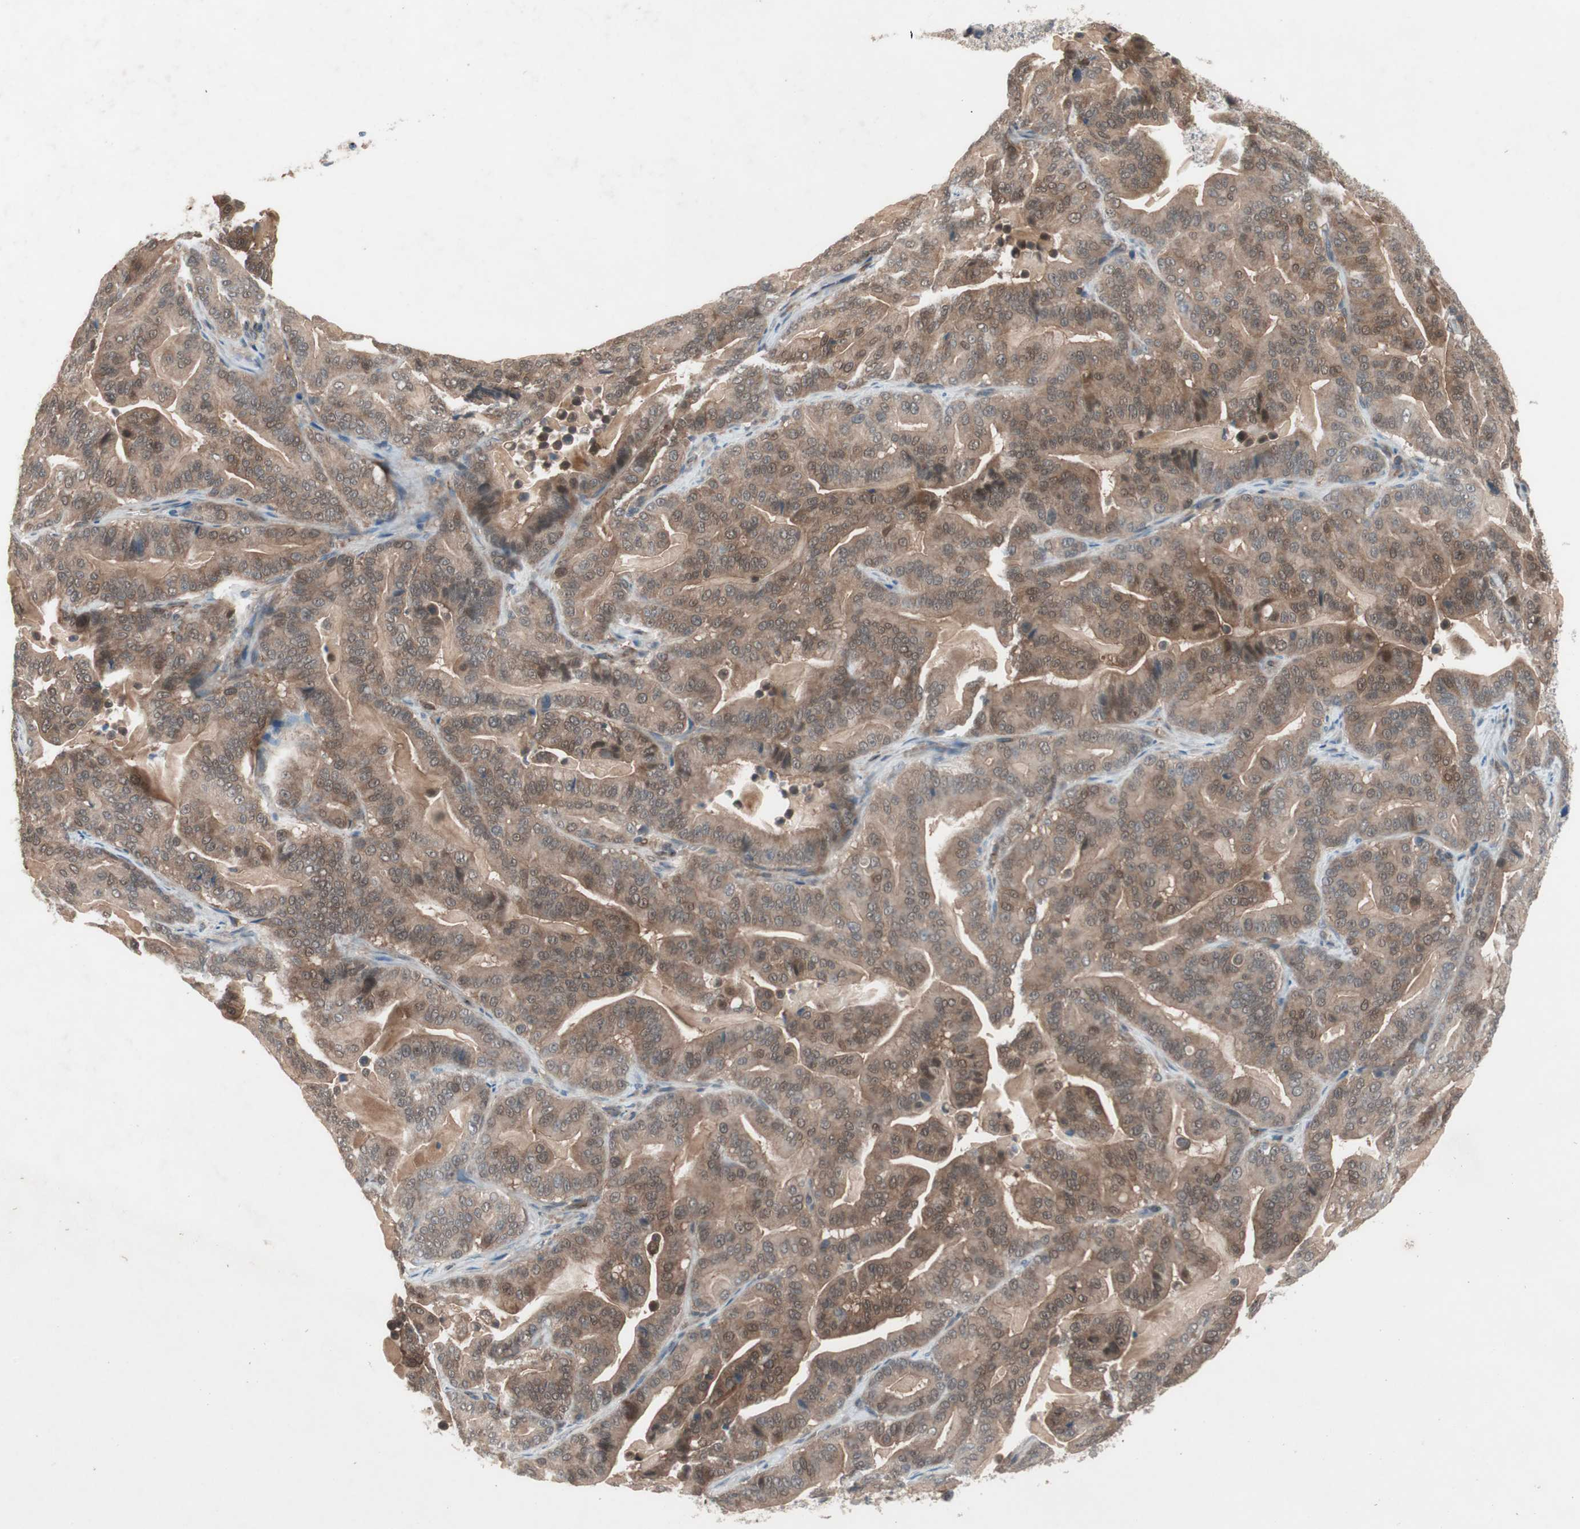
{"staining": {"intensity": "moderate", "quantity": ">75%", "location": "cytoplasmic/membranous"}, "tissue": "pancreatic cancer", "cell_type": "Tumor cells", "image_type": "cancer", "snomed": [{"axis": "morphology", "description": "Adenocarcinoma, NOS"}, {"axis": "topography", "description": "Pancreas"}], "caption": "Immunohistochemical staining of human pancreatic adenocarcinoma displays moderate cytoplasmic/membranous protein expression in about >75% of tumor cells.", "gene": "GALT", "patient": {"sex": "male", "age": 63}}